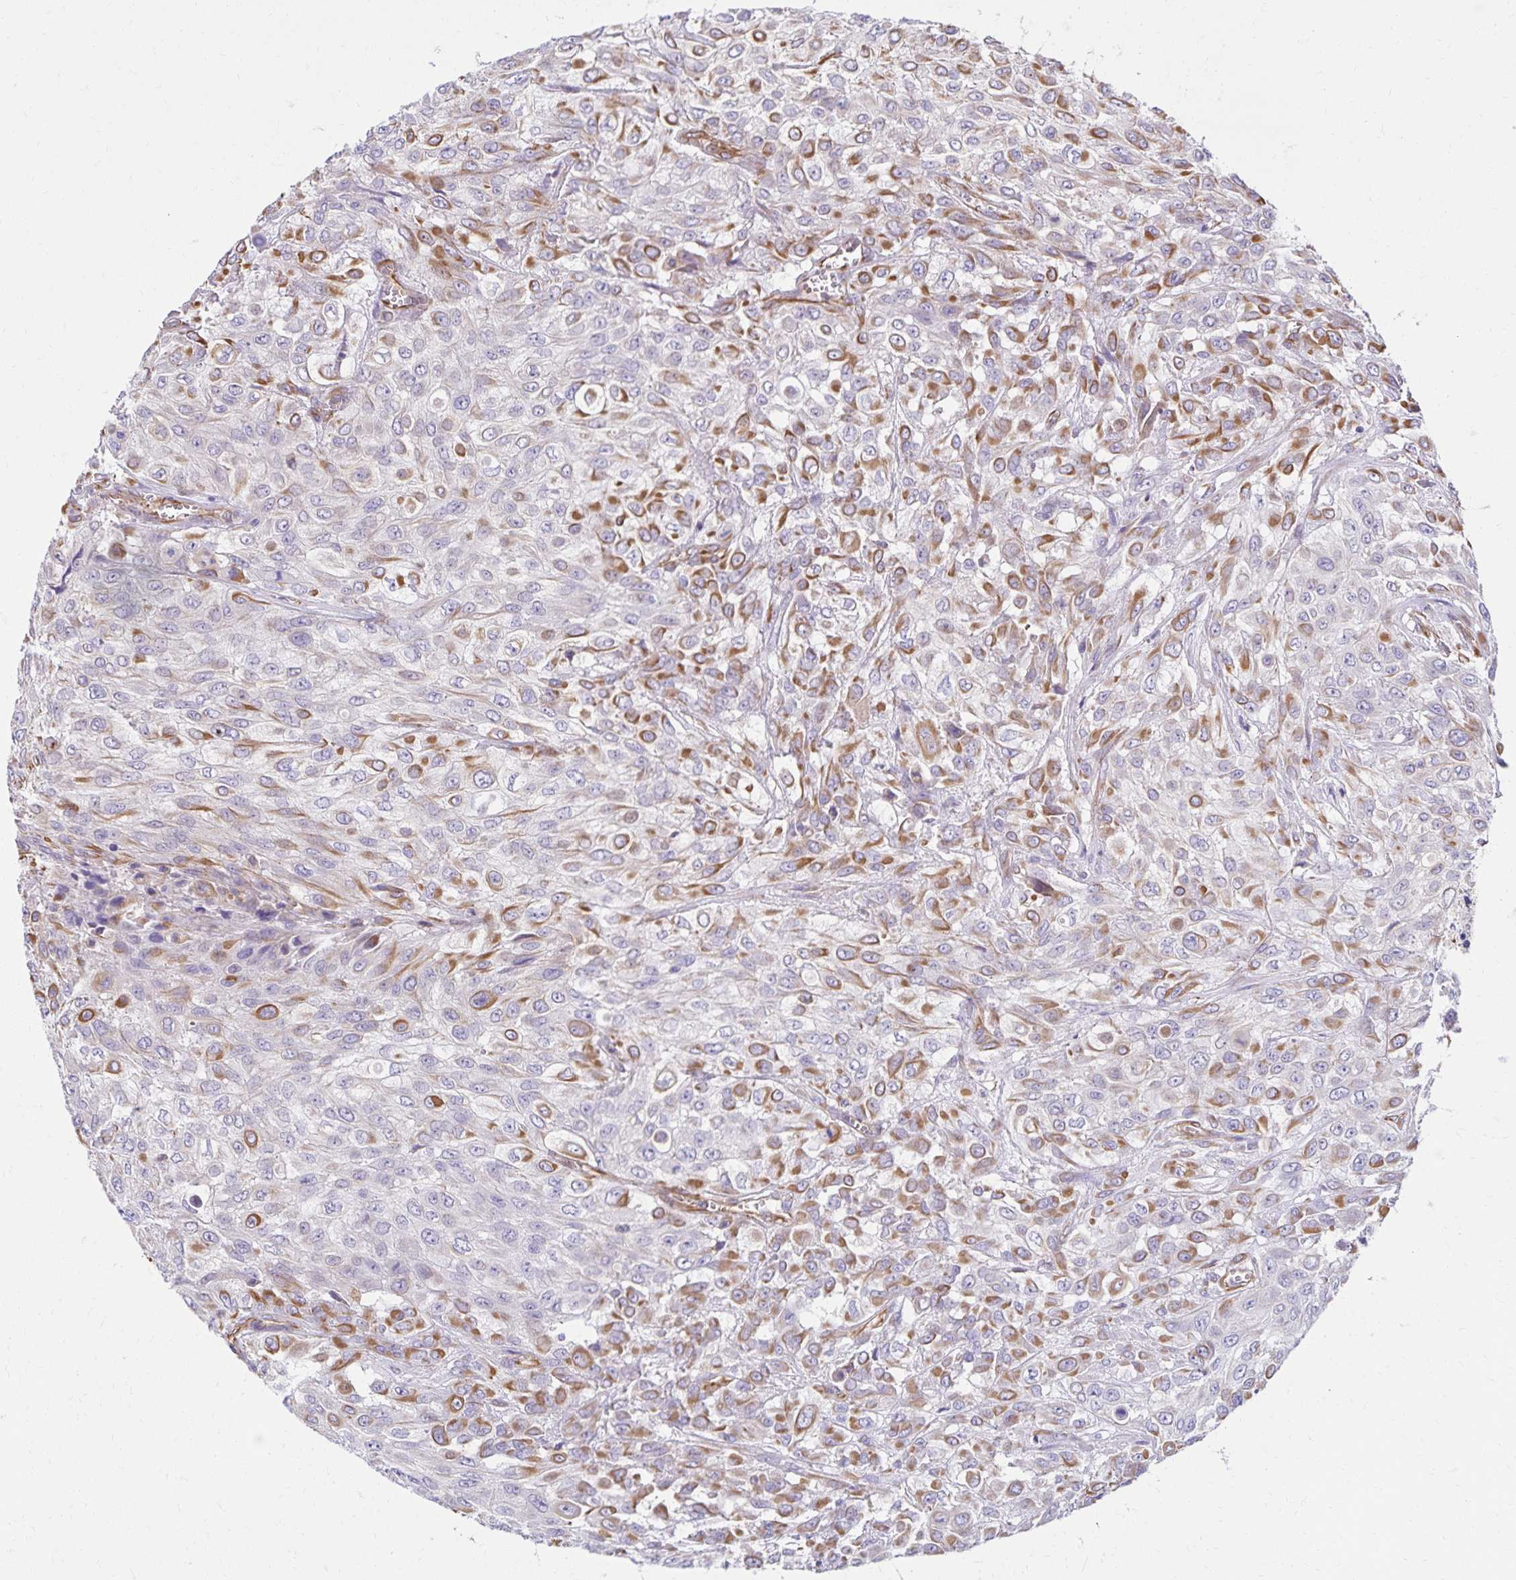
{"staining": {"intensity": "moderate", "quantity": "25%-75%", "location": "cytoplasmic/membranous"}, "tissue": "urothelial cancer", "cell_type": "Tumor cells", "image_type": "cancer", "snomed": [{"axis": "morphology", "description": "Urothelial carcinoma, High grade"}, {"axis": "topography", "description": "Urinary bladder"}], "caption": "The immunohistochemical stain shows moderate cytoplasmic/membranous staining in tumor cells of high-grade urothelial carcinoma tissue. (DAB (3,3'-diaminobenzidine) IHC with brightfield microscopy, high magnification).", "gene": "TRPV6", "patient": {"sex": "male", "age": 57}}